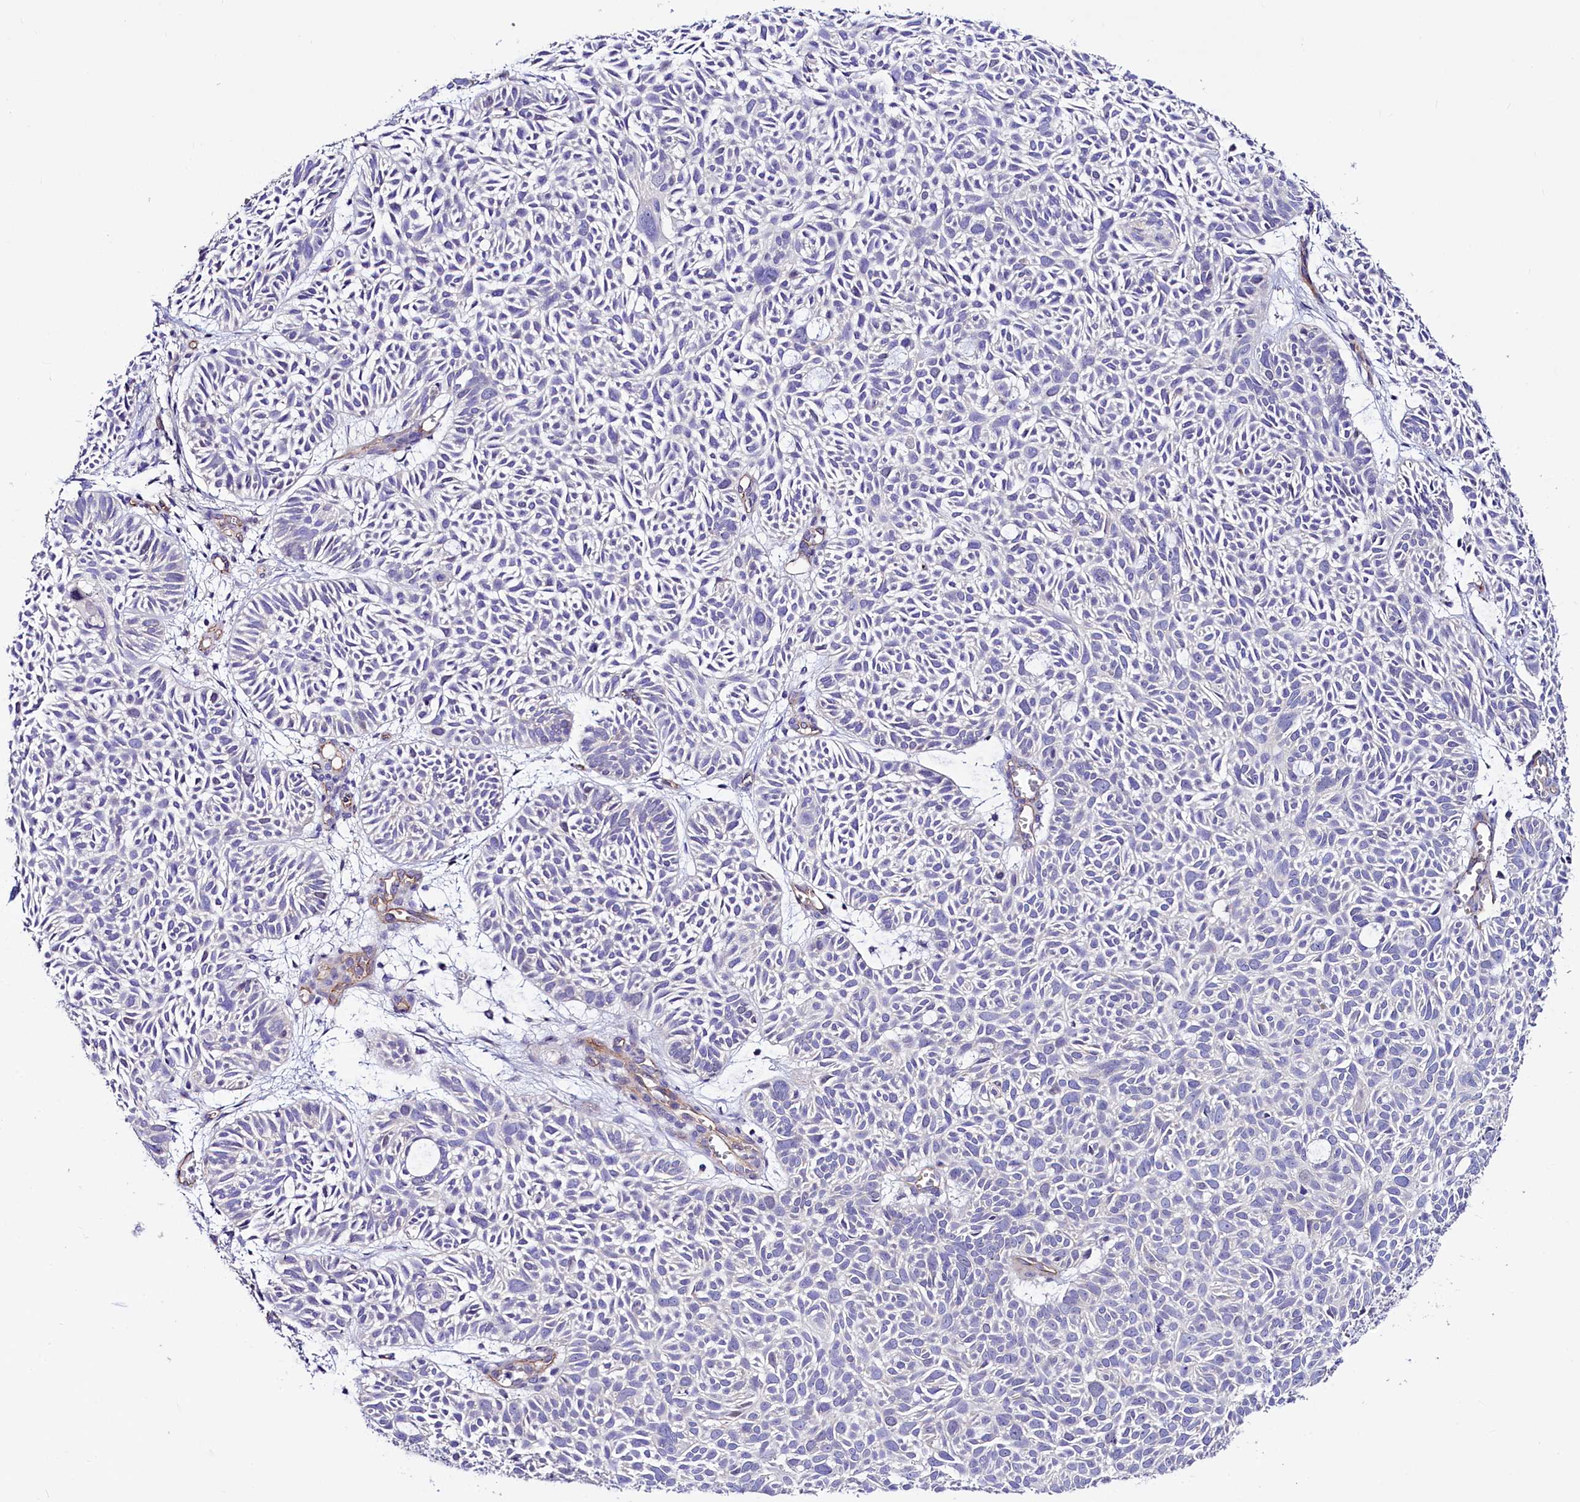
{"staining": {"intensity": "negative", "quantity": "none", "location": "none"}, "tissue": "skin cancer", "cell_type": "Tumor cells", "image_type": "cancer", "snomed": [{"axis": "morphology", "description": "Basal cell carcinoma"}, {"axis": "topography", "description": "Skin"}], "caption": "This is an immunohistochemistry photomicrograph of human skin cancer (basal cell carcinoma). There is no positivity in tumor cells.", "gene": "SLF1", "patient": {"sex": "male", "age": 69}}